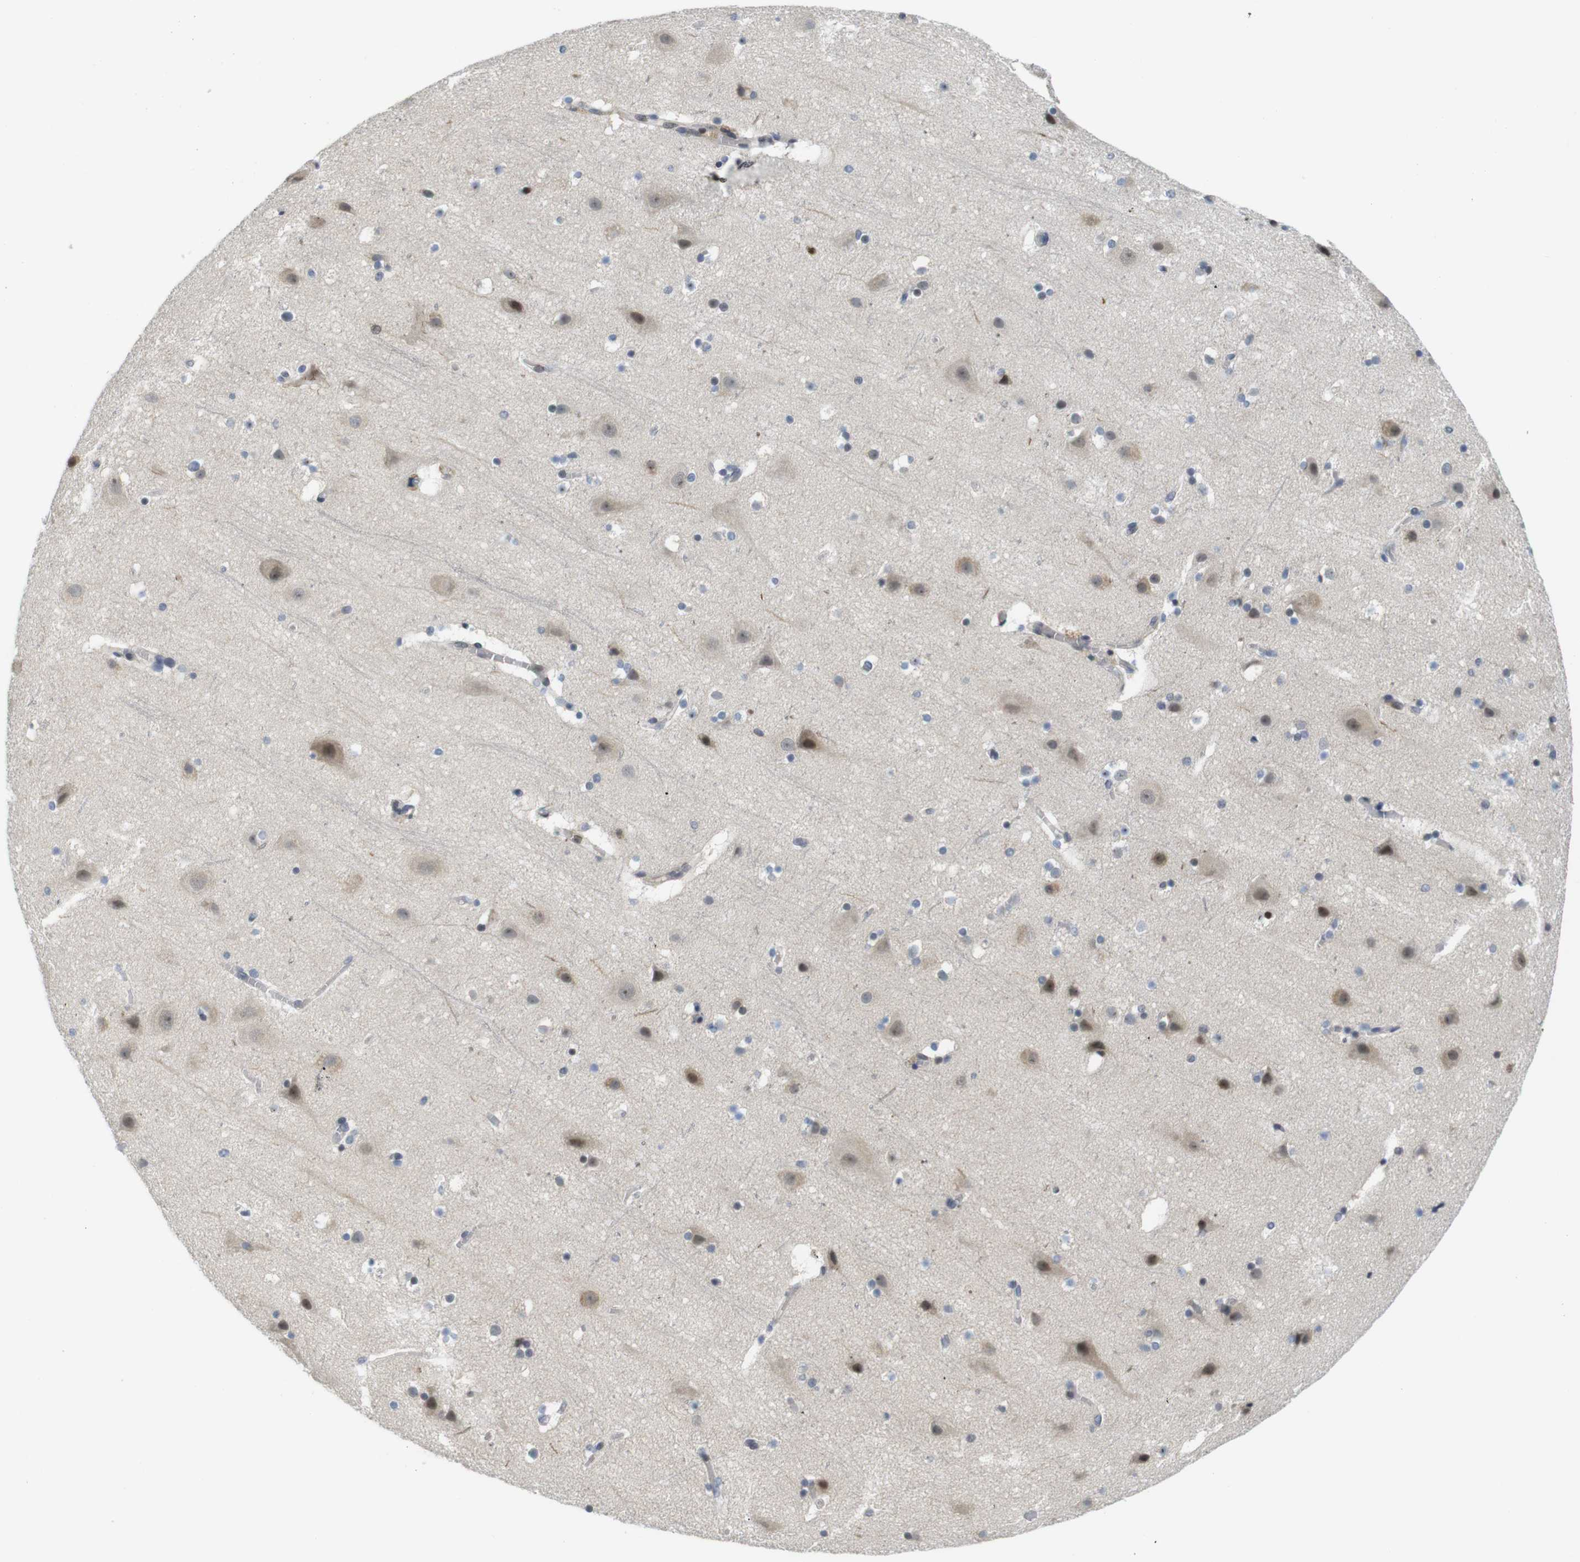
{"staining": {"intensity": "weak", "quantity": "25%-75%", "location": "nuclear"}, "tissue": "cerebral cortex", "cell_type": "Endothelial cells", "image_type": "normal", "snomed": [{"axis": "morphology", "description": "Normal tissue, NOS"}, {"axis": "topography", "description": "Cerebral cortex"}], "caption": "Protein staining of benign cerebral cortex exhibits weak nuclear staining in approximately 25%-75% of endothelial cells.", "gene": "MBD1", "patient": {"sex": "male", "age": 45}}